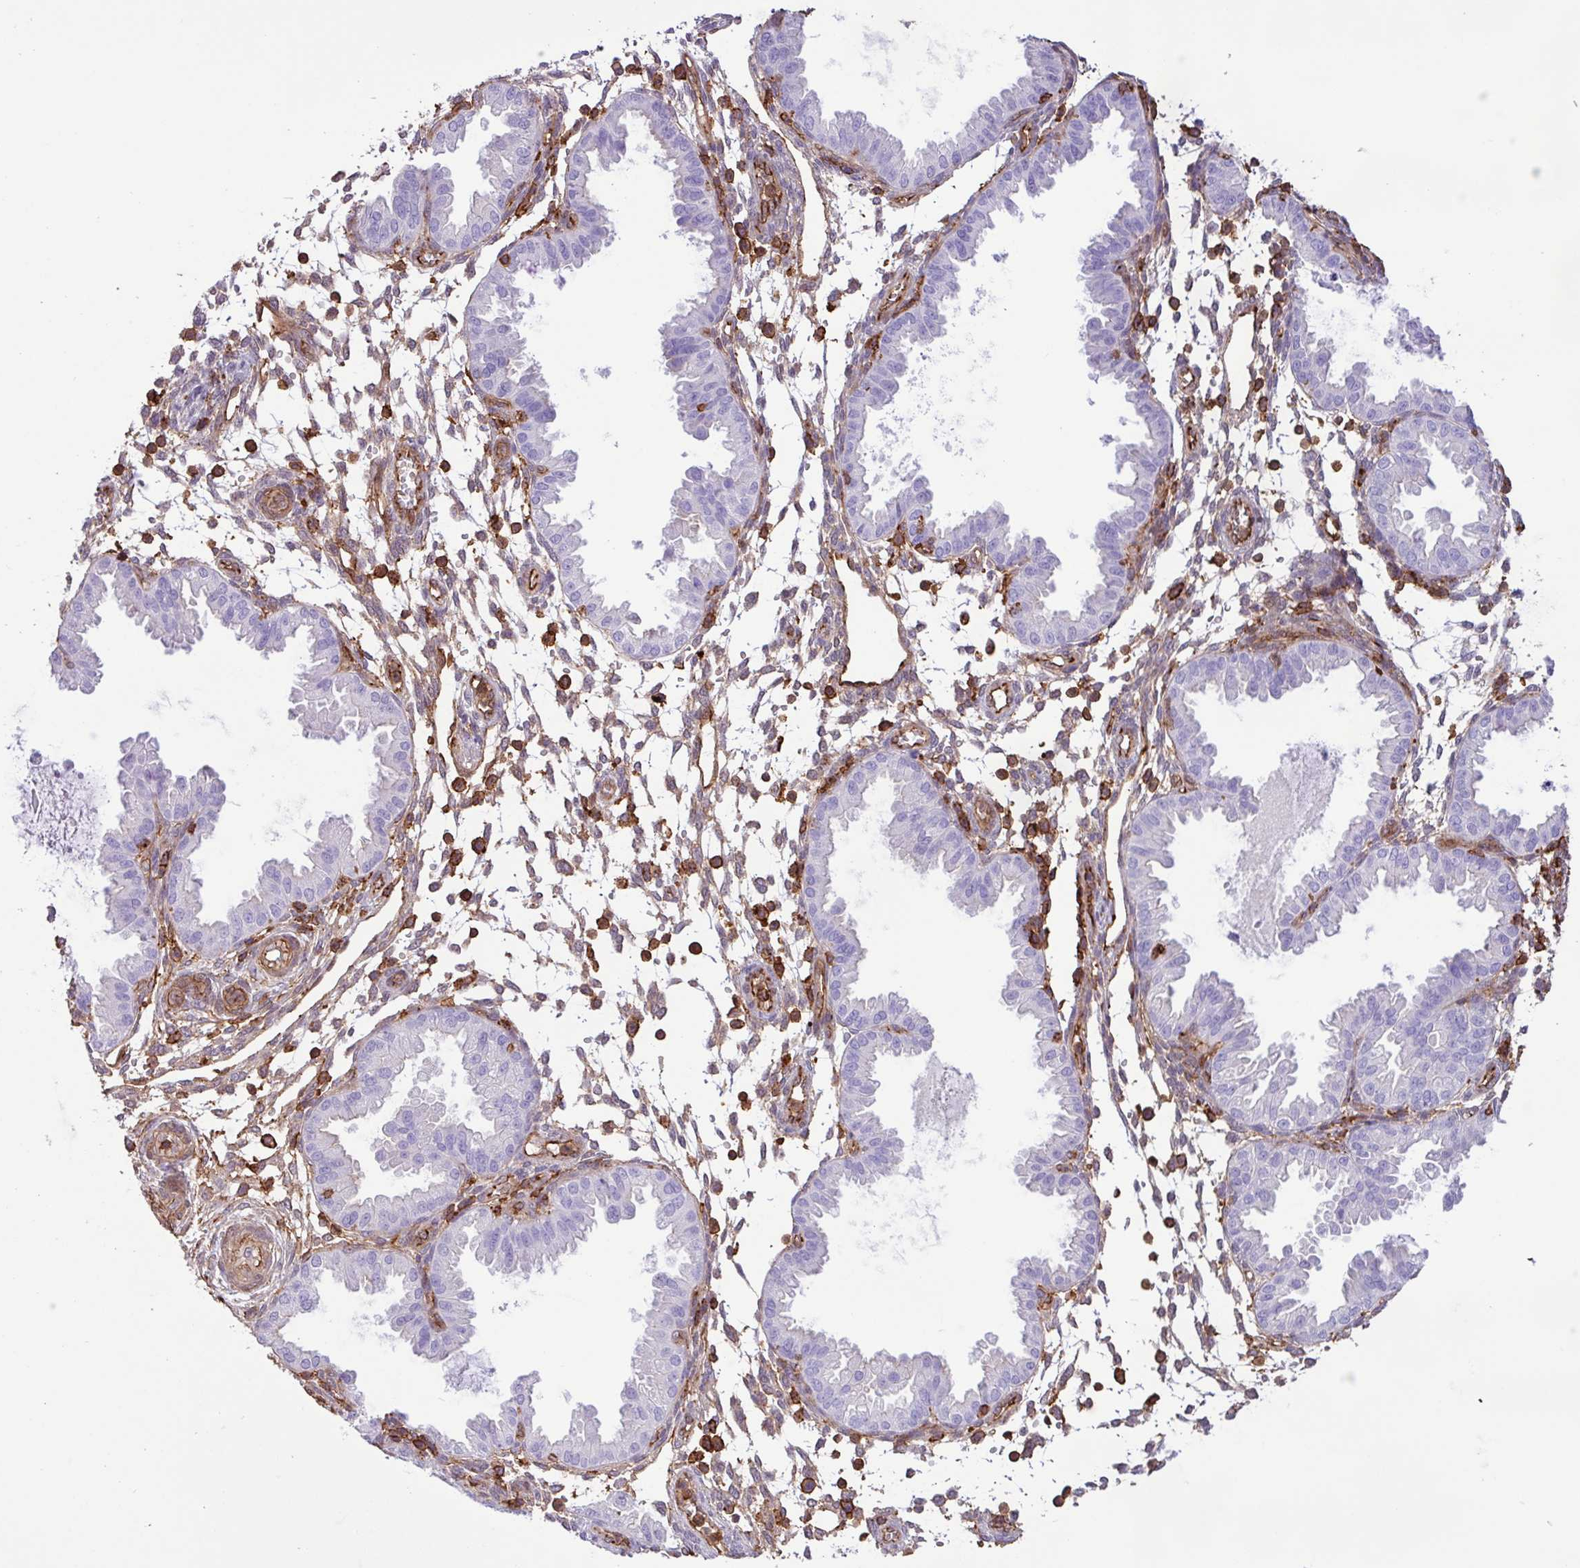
{"staining": {"intensity": "weak", "quantity": "<25%", "location": "cytoplasmic/membranous"}, "tissue": "endometrium", "cell_type": "Cells in endometrial stroma", "image_type": "normal", "snomed": [{"axis": "morphology", "description": "Normal tissue, NOS"}, {"axis": "topography", "description": "Endometrium"}], "caption": "There is no significant positivity in cells in endometrial stroma of endometrium. The staining is performed using DAB (3,3'-diaminobenzidine) brown chromogen with nuclei counter-stained in using hematoxylin.", "gene": "PPP1R18", "patient": {"sex": "female", "age": 33}}